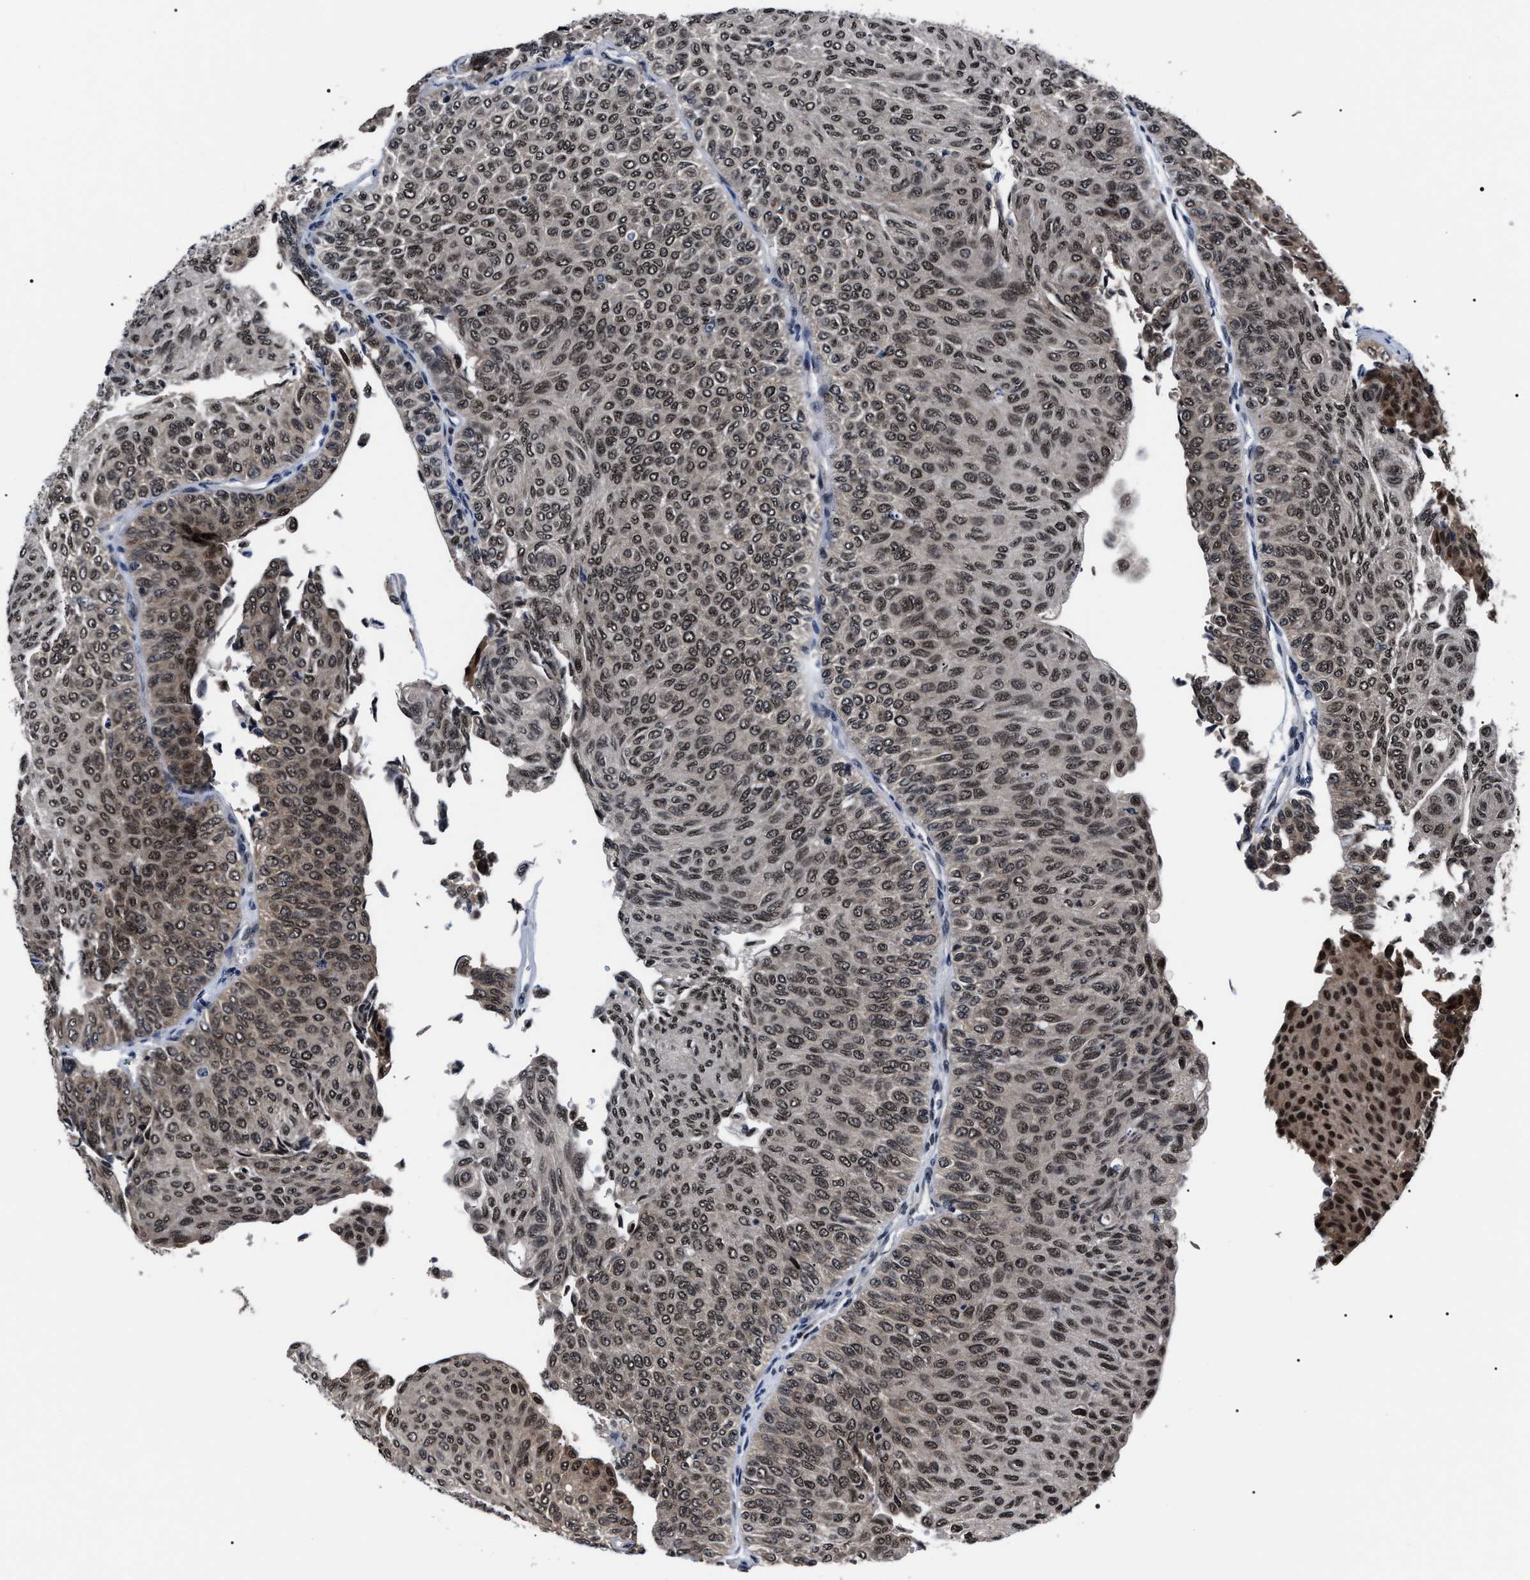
{"staining": {"intensity": "strong", "quantity": ">75%", "location": "cytoplasmic/membranous,nuclear"}, "tissue": "urothelial cancer", "cell_type": "Tumor cells", "image_type": "cancer", "snomed": [{"axis": "morphology", "description": "Urothelial carcinoma, Low grade"}, {"axis": "topography", "description": "Urinary bladder"}], "caption": "Immunohistochemistry (IHC) image of neoplastic tissue: urothelial carcinoma (low-grade) stained using IHC demonstrates high levels of strong protein expression localized specifically in the cytoplasmic/membranous and nuclear of tumor cells, appearing as a cytoplasmic/membranous and nuclear brown color.", "gene": "CSNK2A1", "patient": {"sex": "male", "age": 78}}